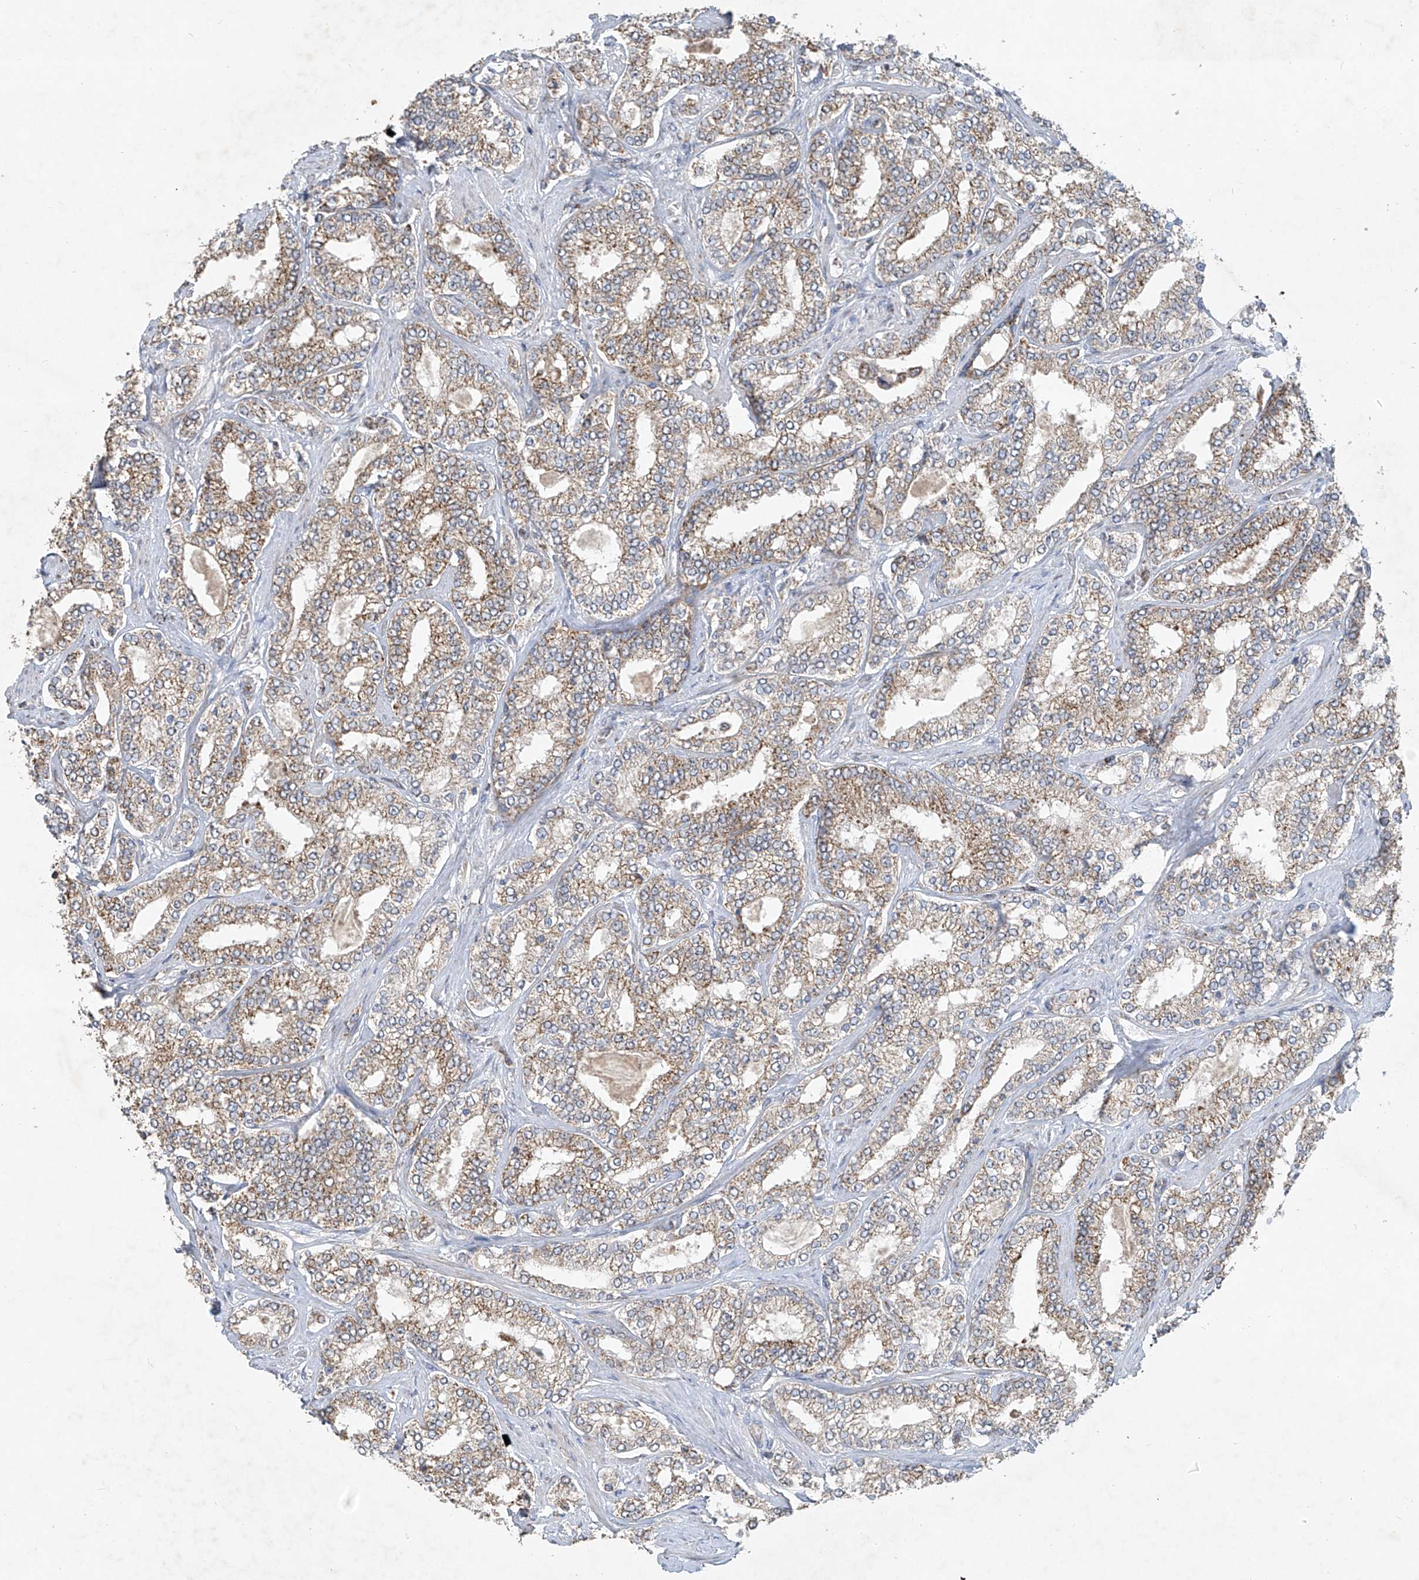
{"staining": {"intensity": "weak", "quantity": ">75%", "location": "cytoplasmic/membranous"}, "tissue": "prostate cancer", "cell_type": "Tumor cells", "image_type": "cancer", "snomed": [{"axis": "morphology", "description": "Normal tissue, NOS"}, {"axis": "morphology", "description": "Adenocarcinoma, High grade"}, {"axis": "topography", "description": "Prostate"}], "caption": "The histopathology image demonstrates a brown stain indicating the presence of a protein in the cytoplasmic/membranous of tumor cells in high-grade adenocarcinoma (prostate). (IHC, brightfield microscopy, high magnification).", "gene": "UQCC1", "patient": {"sex": "male", "age": 83}}